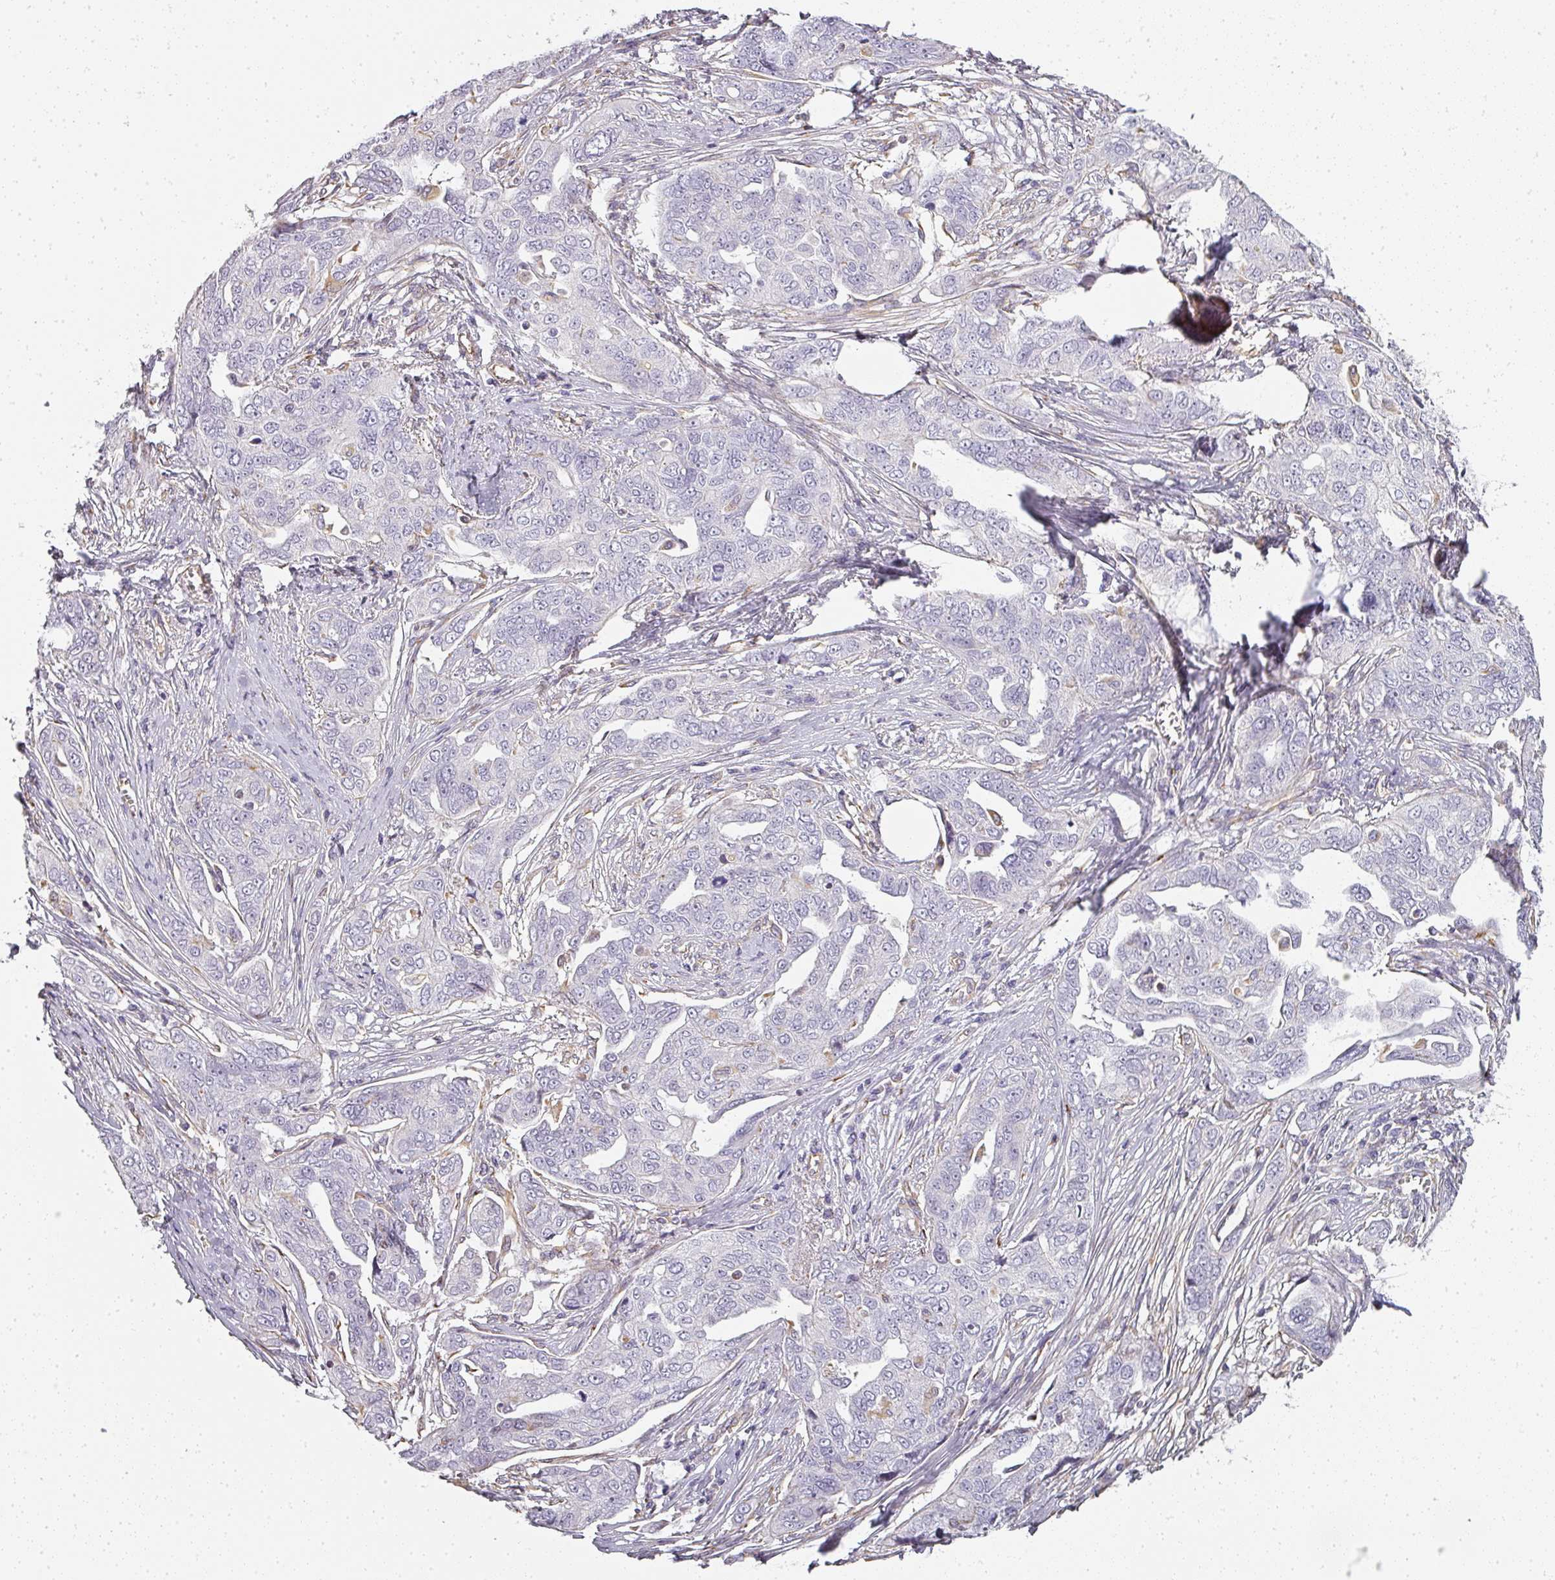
{"staining": {"intensity": "negative", "quantity": "none", "location": "none"}, "tissue": "ovarian cancer", "cell_type": "Tumor cells", "image_type": "cancer", "snomed": [{"axis": "morphology", "description": "Carcinoma, endometroid"}, {"axis": "topography", "description": "Ovary"}], "caption": "High power microscopy micrograph of an immunohistochemistry (IHC) image of endometroid carcinoma (ovarian), revealing no significant expression in tumor cells.", "gene": "ATP8B2", "patient": {"sex": "female", "age": 70}}